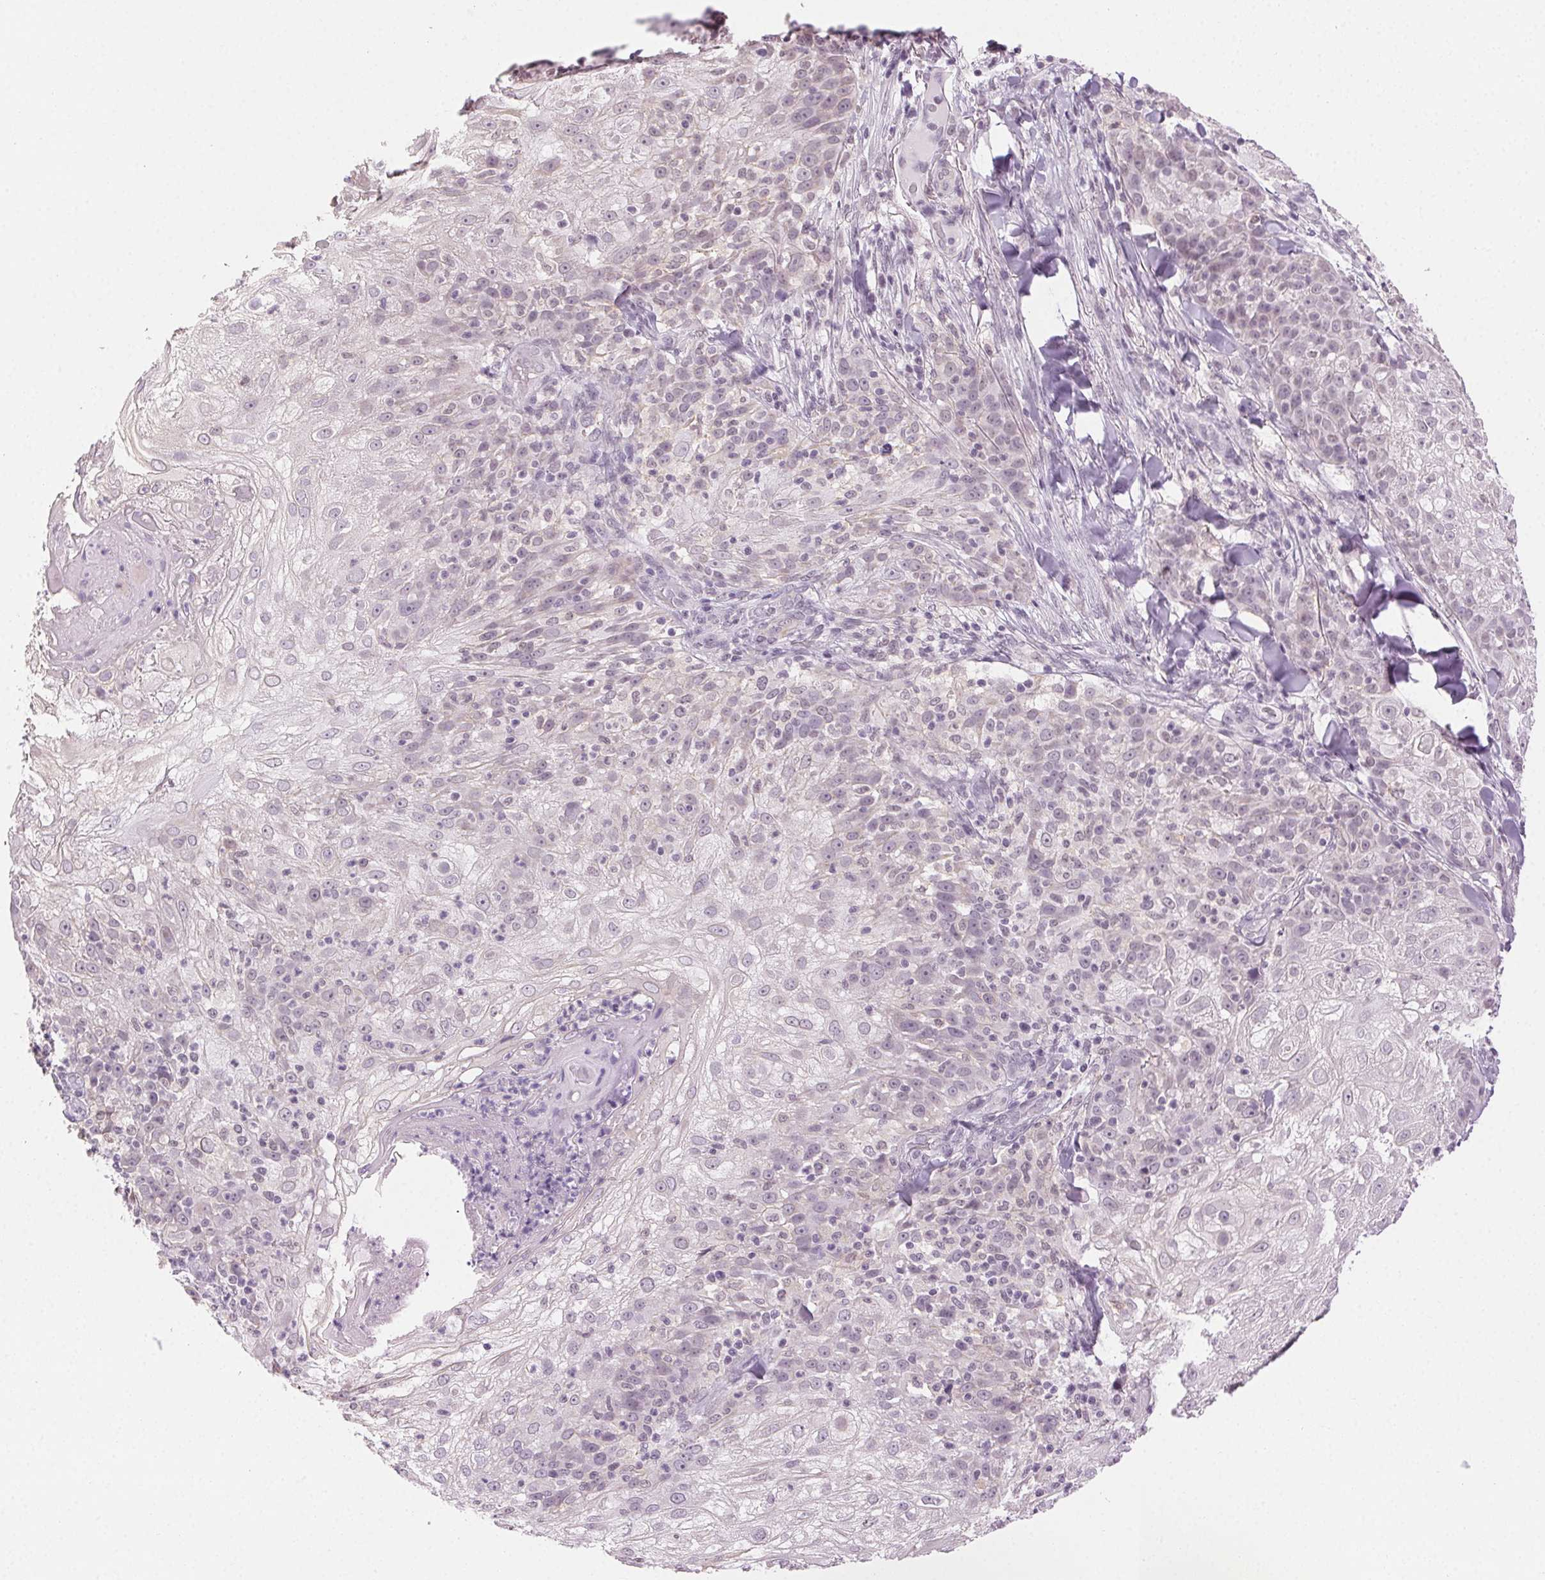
{"staining": {"intensity": "negative", "quantity": "none", "location": "none"}, "tissue": "skin cancer", "cell_type": "Tumor cells", "image_type": "cancer", "snomed": [{"axis": "morphology", "description": "Normal tissue, NOS"}, {"axis": "morphology", "description": "Squamous cell carcinoma, NOS"}, {"axis": "topography", "description": "Skin"}], "caption": "An IHC image of squamous cell carcinoma (skin) is shown. There is no staining in tumor cells of squamous cell carcinoma (skin).", "gene": "AIF1L", "patient": {"sex": "female", "age": 83}}